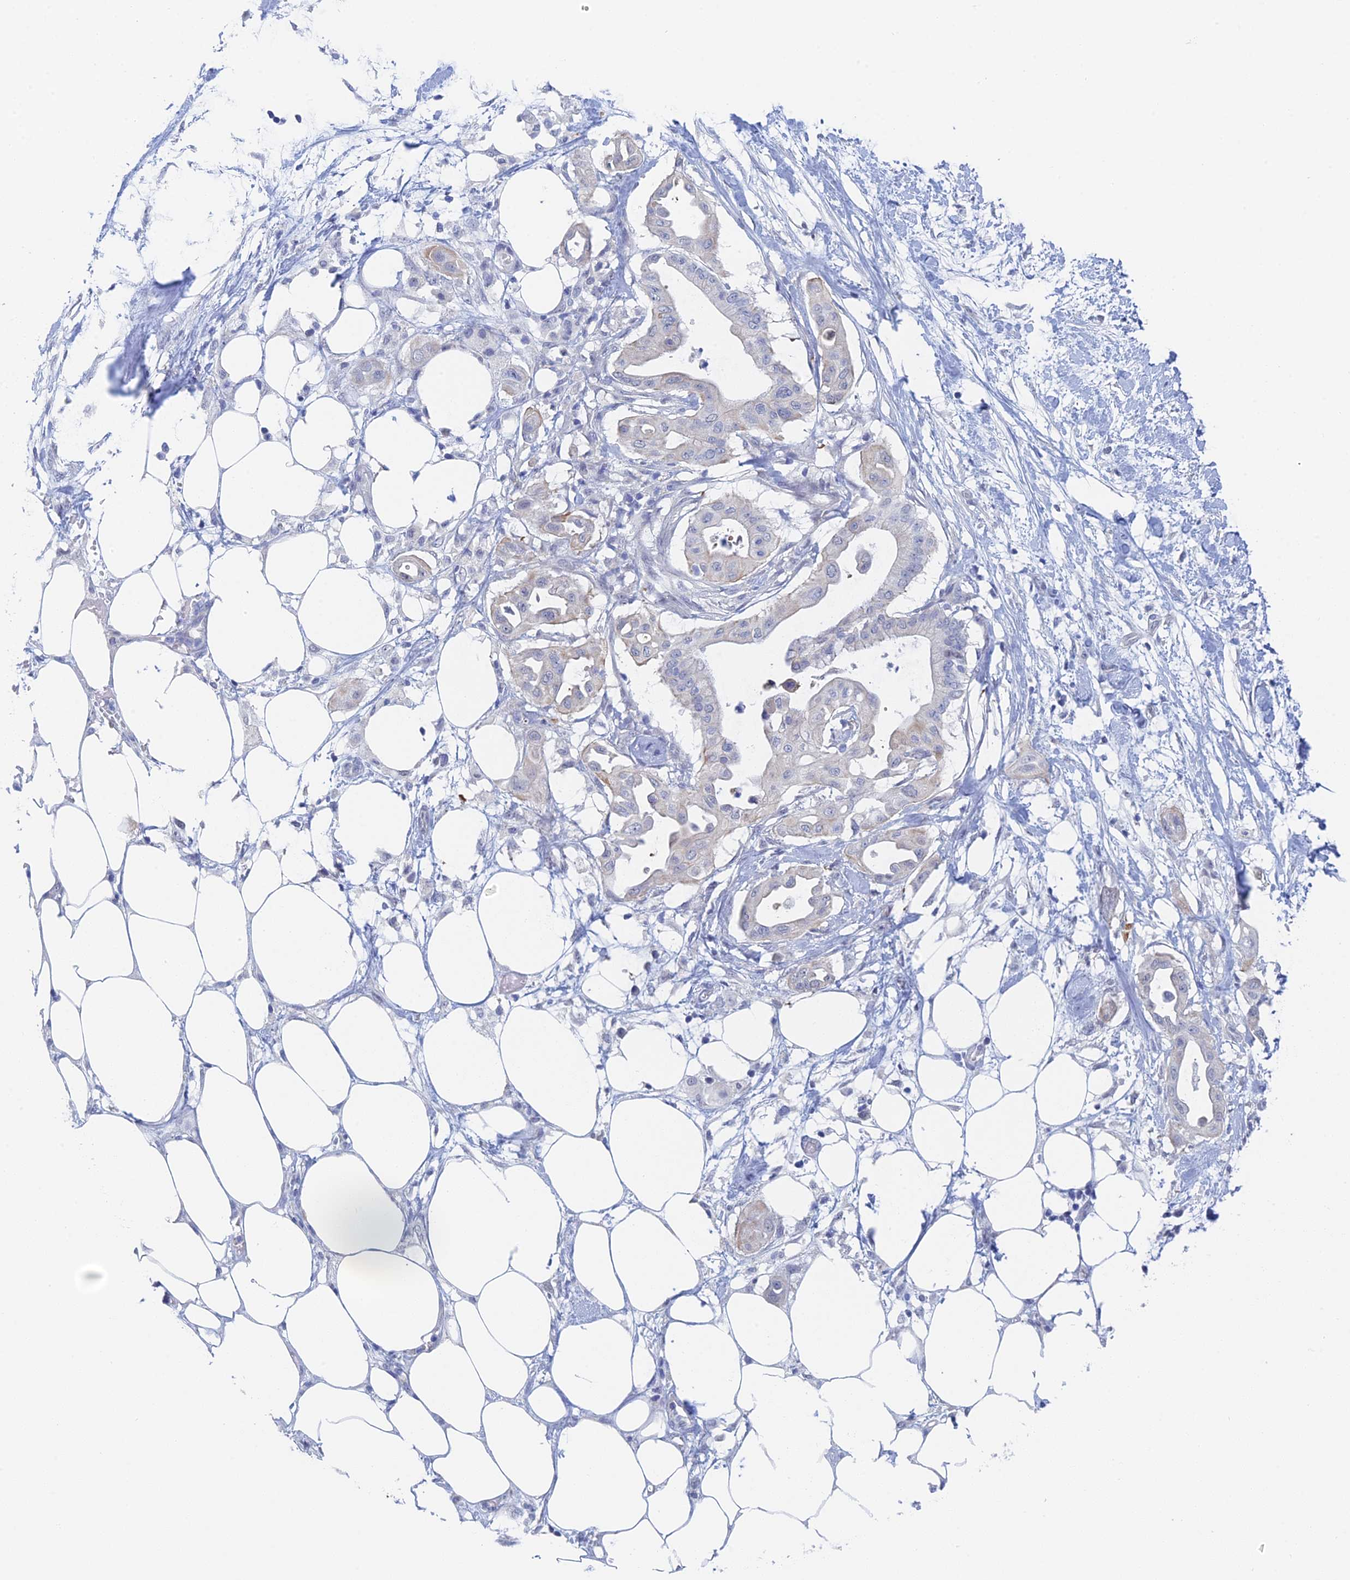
{"staining": {"intensity": "negative", "quantity": "none", "location": "none"}, "tissue": "pancreatic cancer", "cell_type": "Tumor cells", "image_type": "cancer", "snomed": [{"axis": "morphology", "description": "Adenocarcinoma, NOS"}, {"axis": "topography", "description": "Pancreas"}], "caption": "Immunohistochemistry photomicrograph of neoplastic tissue: human adenocarcinoma (pancreatic) stained with DAB (3,3'-diaminobenzidine) displays no significant protein positivity in tumor cells. (DAB IHC visualized using brightfield microscopy, high magnification).", "gene": "GMNC", "patient": {"sex": "male", "age": 68}}